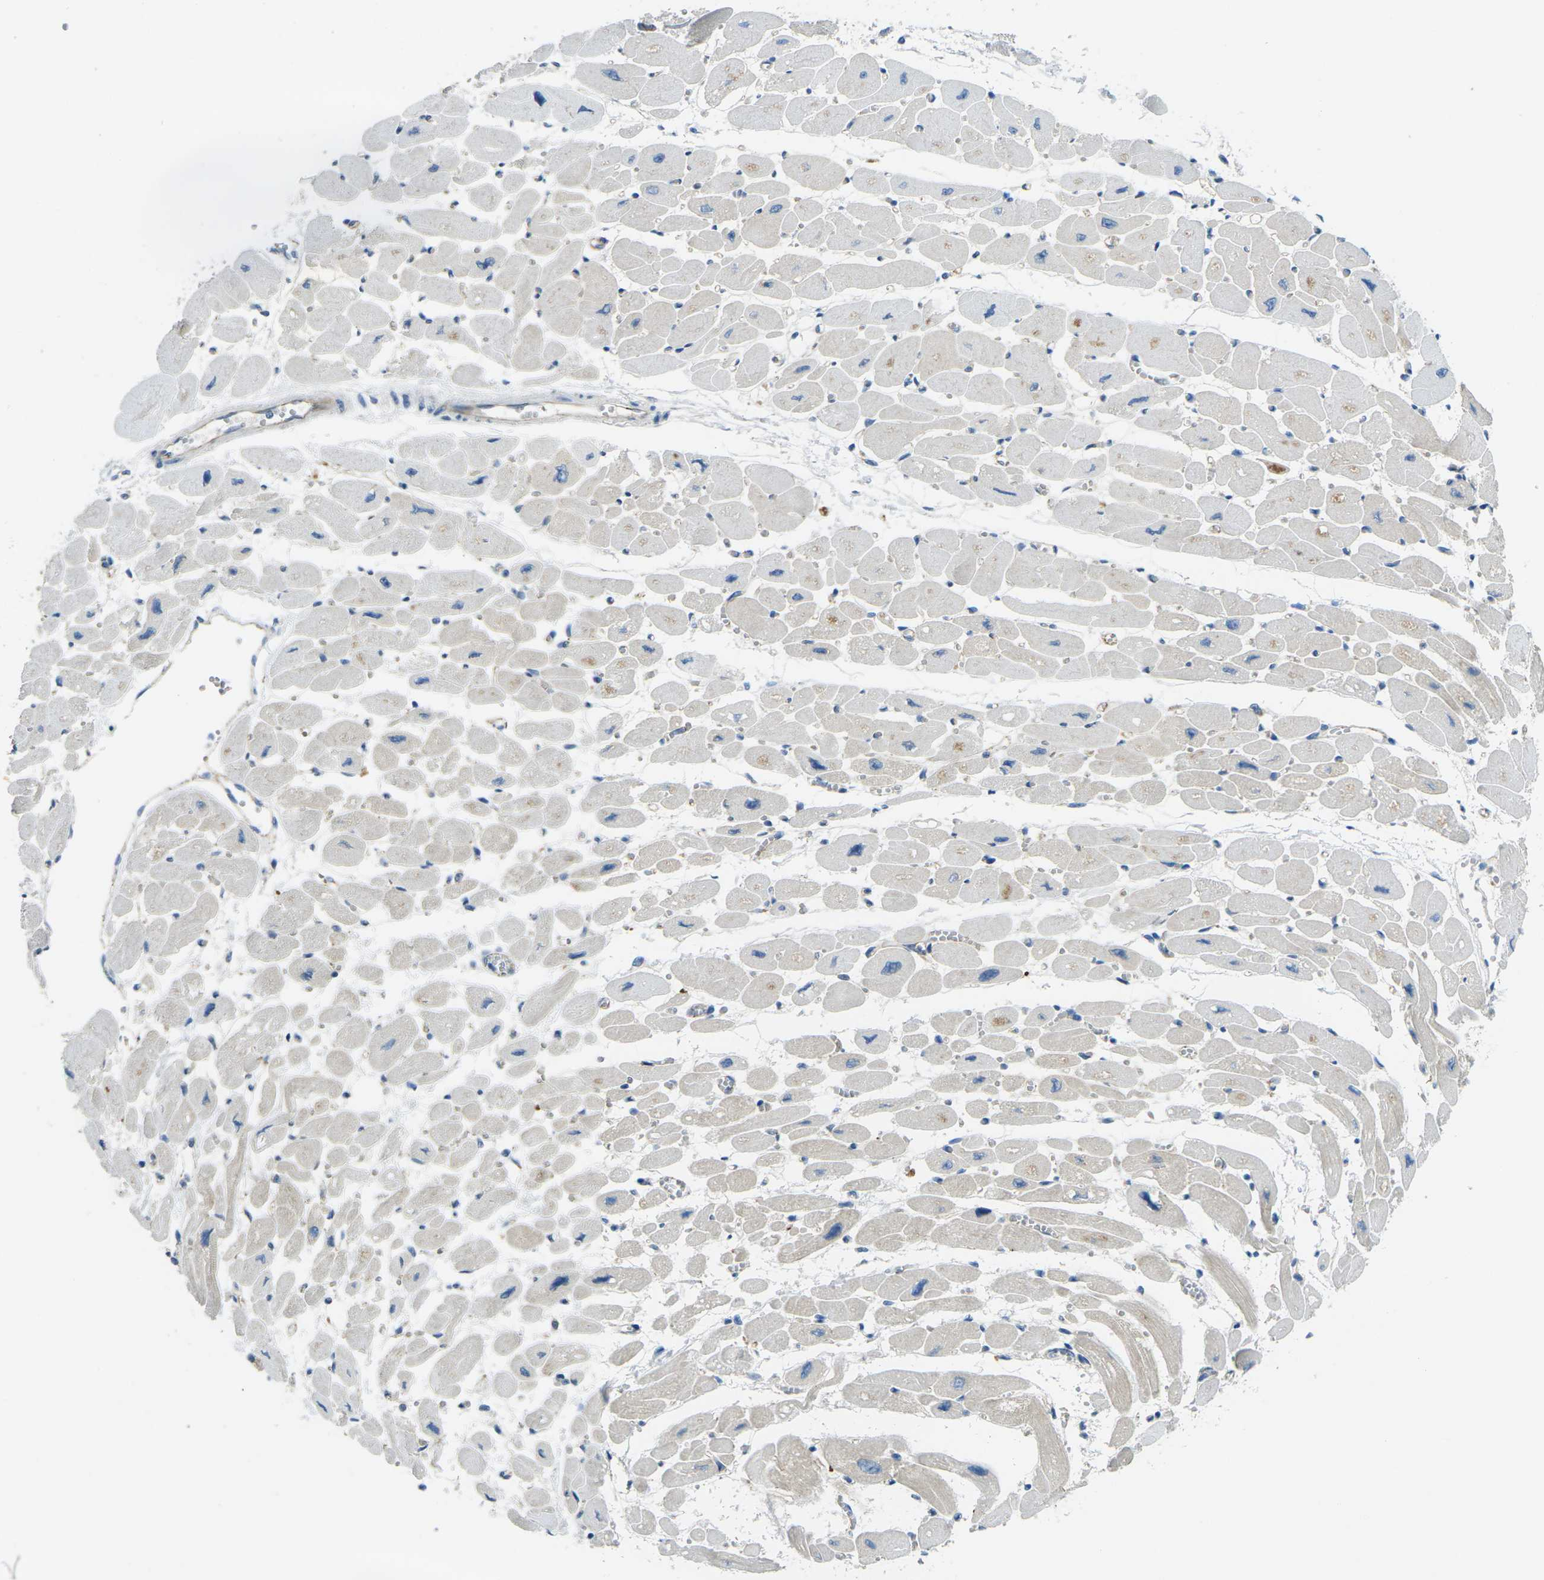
{"staining": {"intensity": "moderate", "quantity": "<25%", "location": "cytoplasmic/membranous"}, "tissue": "heart muscle", "cell_type": "Cardiomyocytes", "image_type": "normal", "snomed": [{"axis": "morphology", "description": "Normal tissue, NOS"}, {"axis": "topography", "description": "Heart"}], "caption": "This is a histology image of immunohistochemistry (IHC) staining of normal heart muscle, which shows moderate expression in the cytoplasmic/membranous of cardiomyocytes.", "gene": "RHBDD1", "patient": {"sex": "female", "age": 54}}